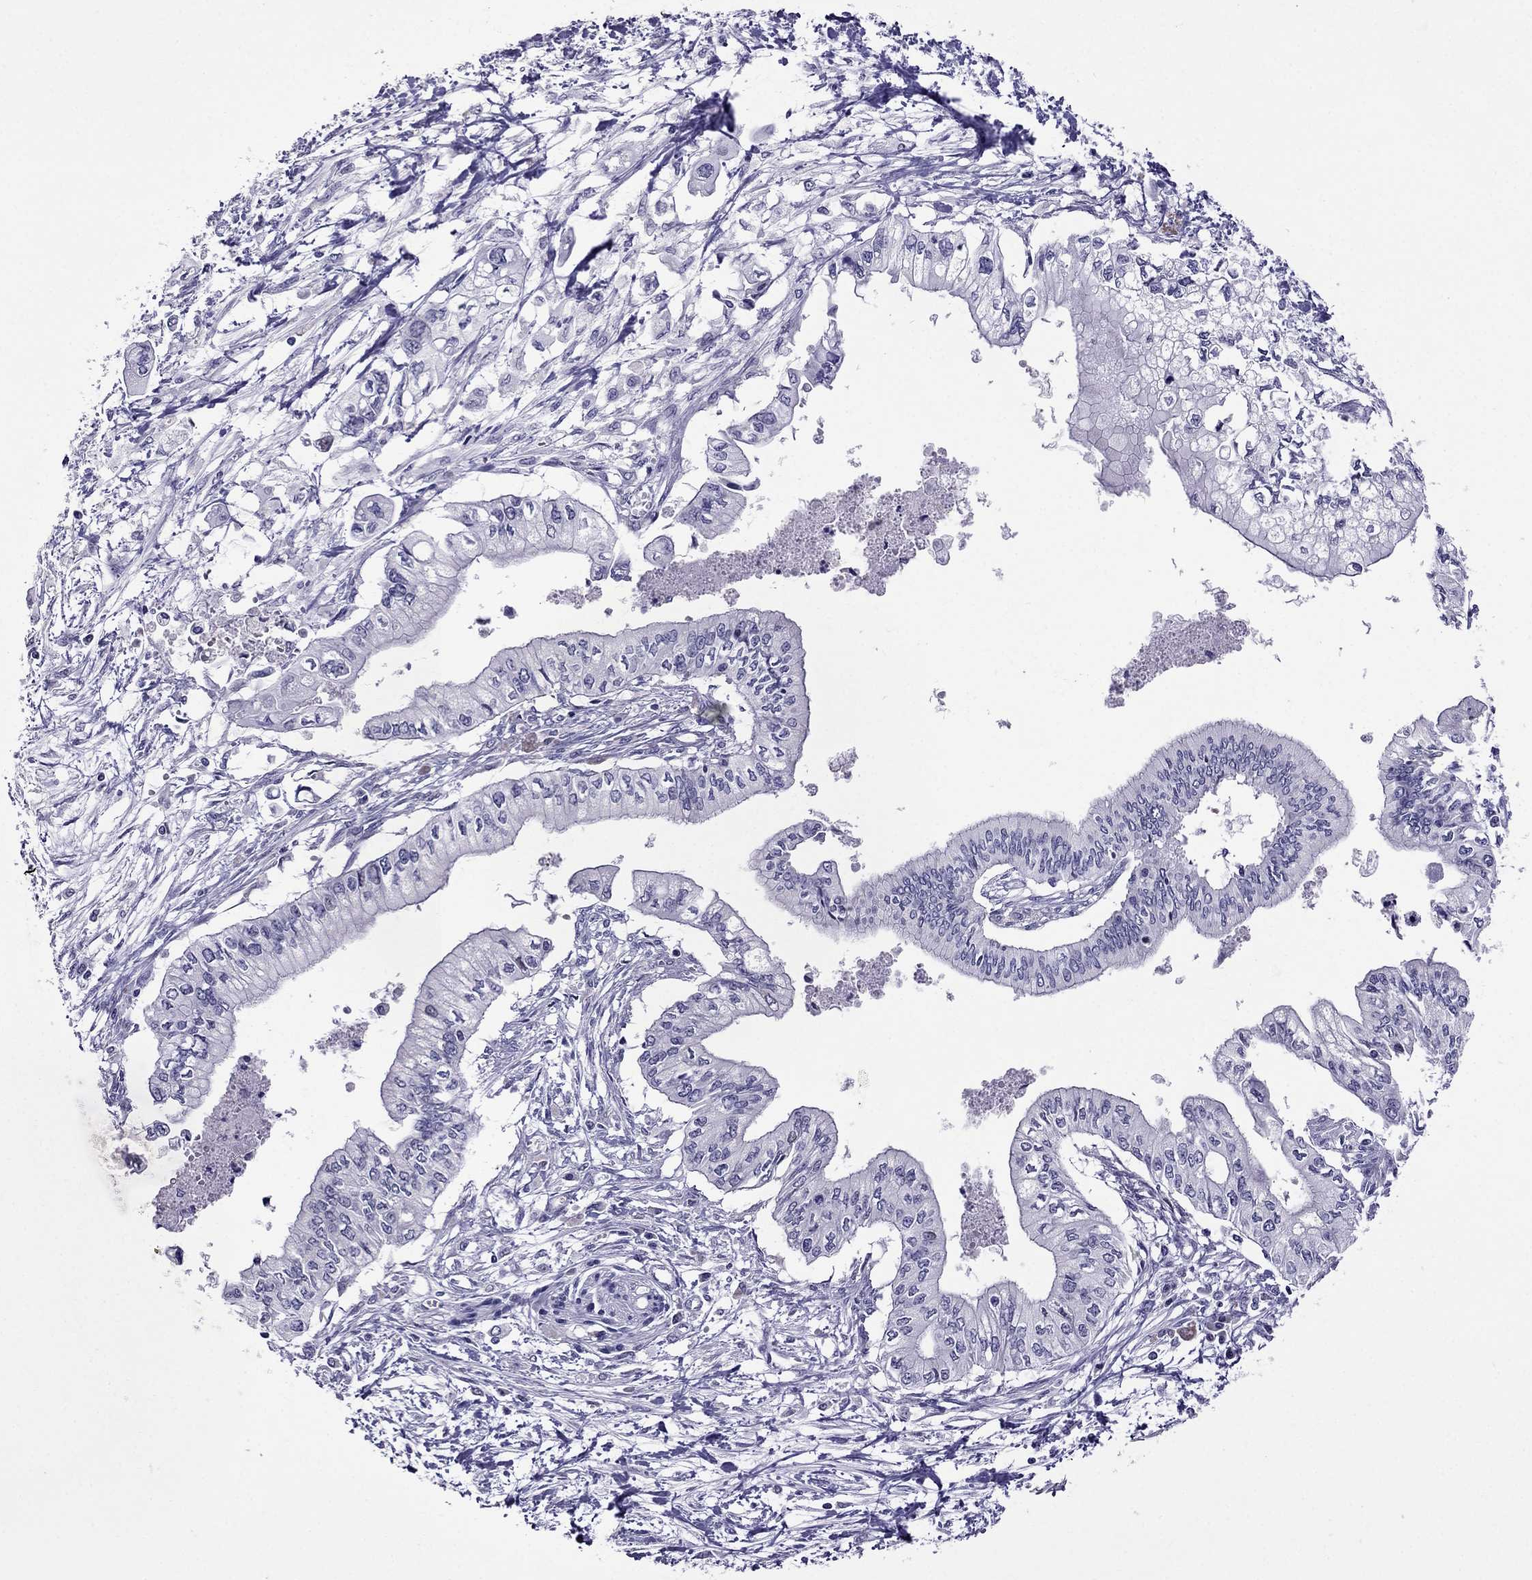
{"staining": {"intensity": "negative", "quantity": "none", "location": "none"}, "tissue": "pancreatic cancer", "cell_type": "Tumor cells", "image_type": "cancer", "snomed": [{"axis": "morphology", "description": "Adenocarcinoma, NOS"}, {"axis": "topography", "description": "Pancreas"}], "caption": "This is a histopathology image of immunohistochemistry staining of pancreatic adenocarcinoma, which shows no staining in tumor cells.", "gene": "SPTBN4", "patient": {"sex": "female", "age": 61}}